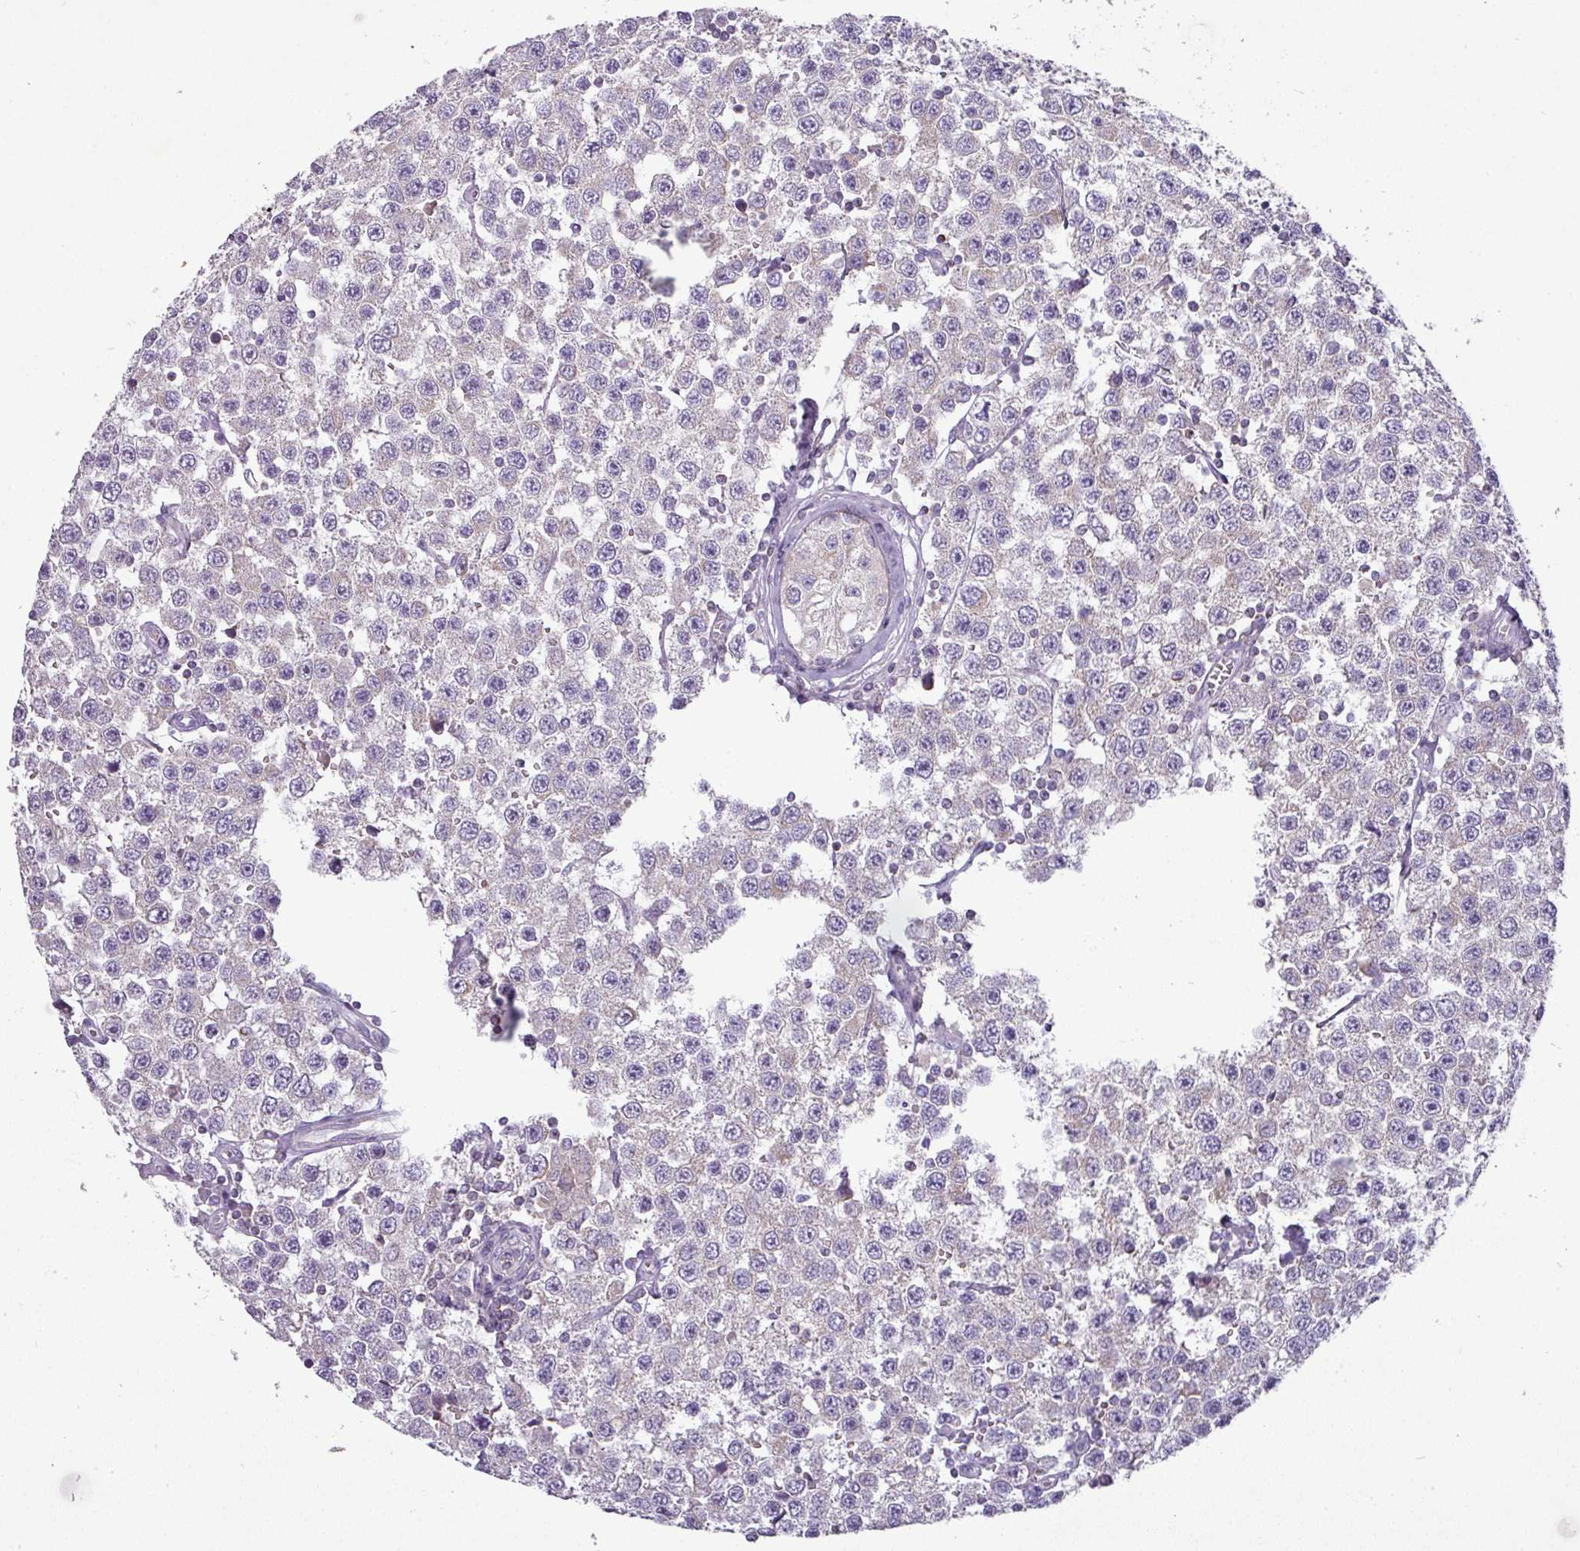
{"staining": {"intensity": "negative", "quantity": "none", "location": "none"}, "tissue": "testis cancer", "cell_type": "Tumor cells", "image_type": "cancer", "snomed": [{"axis": "morphology", "description": "Seminoma, NOS"}, {"axis": "topography", "description": "Testis"}], "caption": "Immunohistochemistry (IHC) image of testis seminoma stained for a protein (brown), which exhibits no expression in tumor cells.", "gene": "TRAPPC1", "patient": {"sex": "male", "age": 34}}